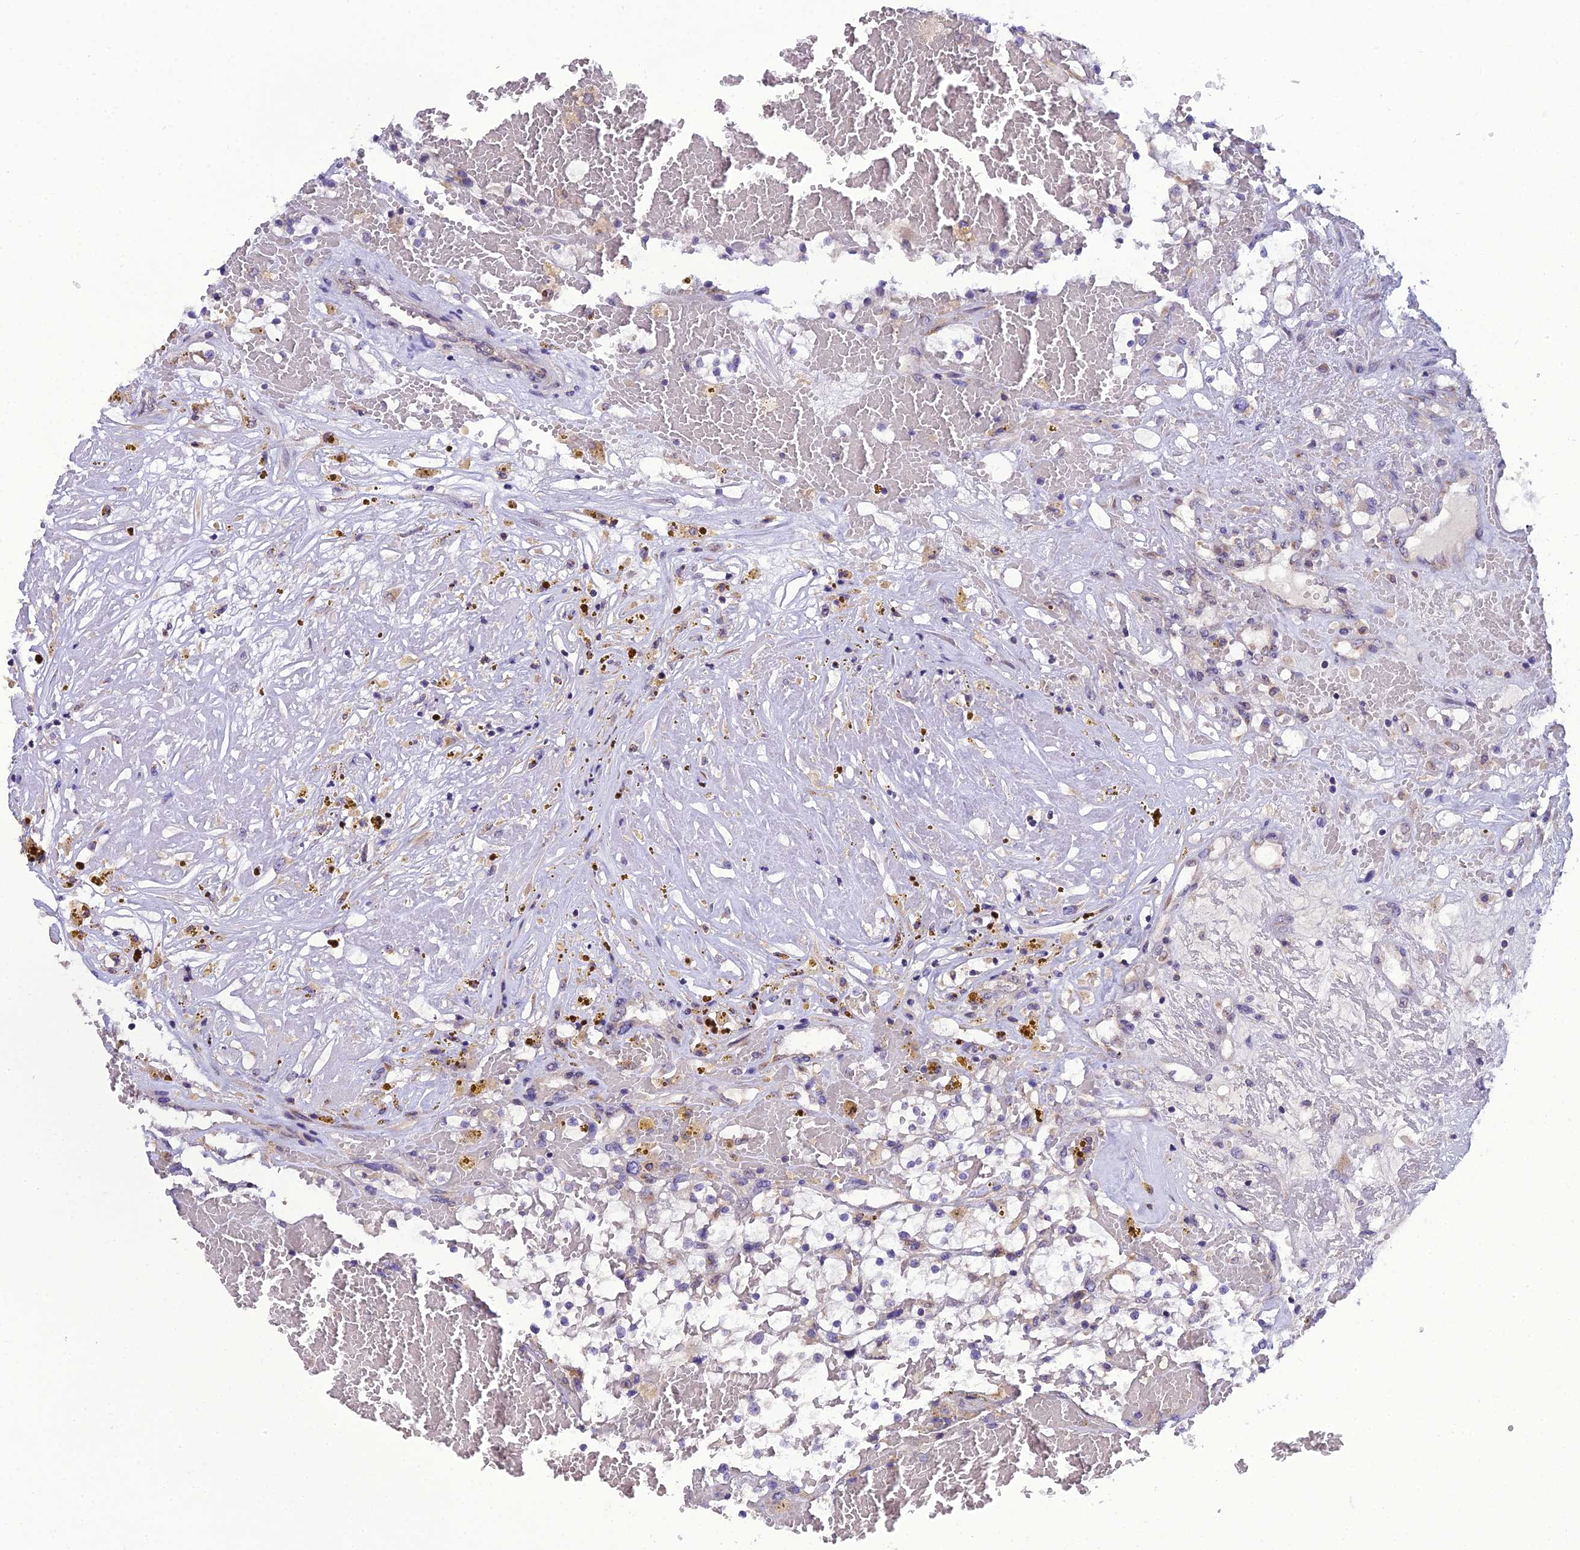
{"staining": {"intensity": "negative", "quantity": "none", "location": "none"}, "tissue": "renal cancer", "cell_type": "Tumor cells", "image_type": "cancer", "snomed": [{"axis": "morphology", "description": "Normal tissue, NOS"}, {"axis": "morphology", "description": "Adenocarcinoma, NOS"}, {"axis": "topography", "description": "Kidney"}], "caption": "A histopathology image of human renal cancer is negative for staining in tumor cells.", "gene": "GOLPH3", "patient": {"sex": "male", "age": 68}}